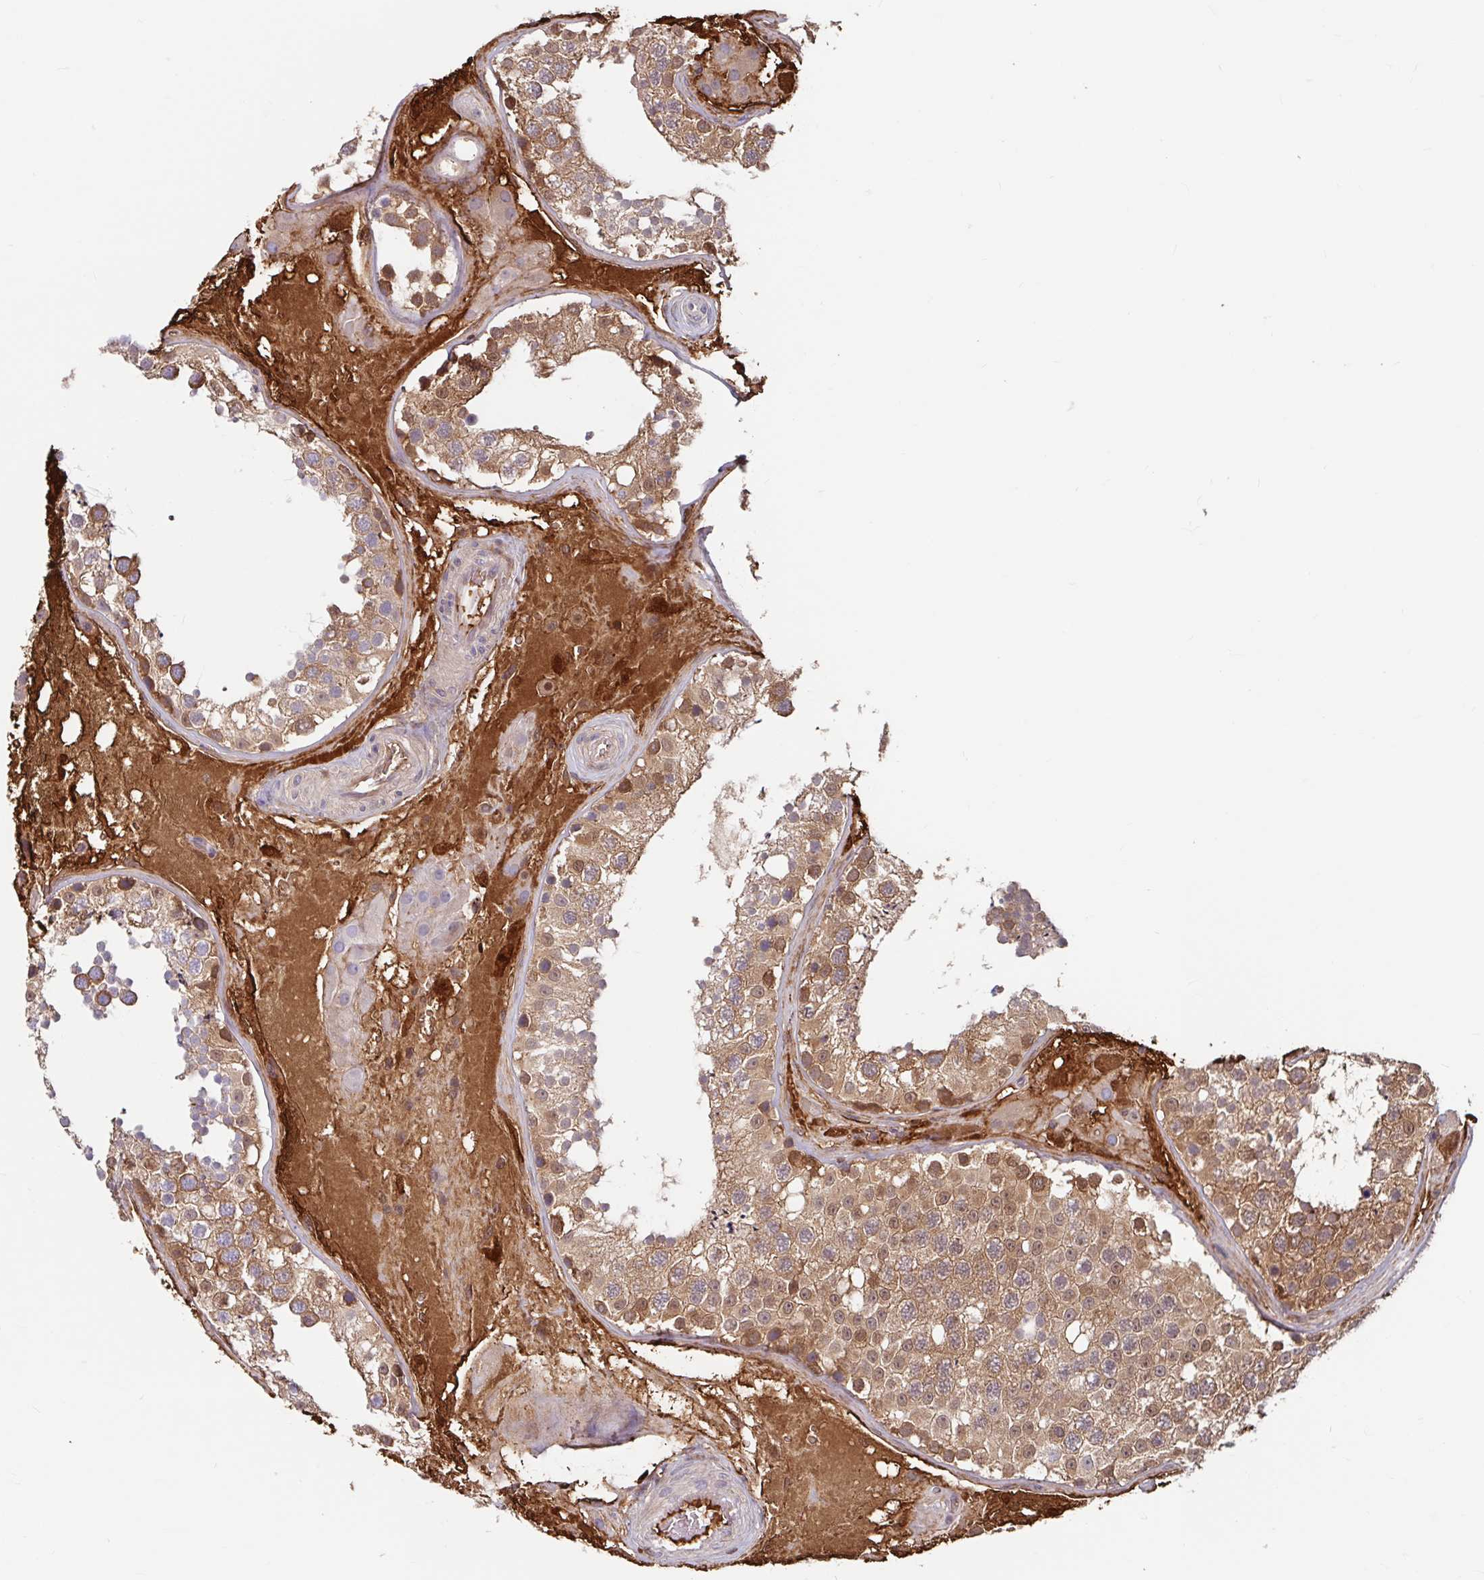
{"staining": {"intensity": "moderate", "quantity": ">75%", "location": "cytoplasmic/membranous"}, "tissue": "testis", "cell_type": "Cells in seminiferous ducts", "image_type": "normal", "snomed": [{"axis": "morphology", "description": "Normal tissue, NOS"}, {"axis": "topography", "description": "Testis"}], "caption": "This image shows immunohistochemistry (IHC) staining of benign testis, with medium moderate cytoplasmic/membranous positivity in about >75% of cells in seminiferous ducts.", "gene": "BLVRA", "patient": {"sex": "male", "age": 26}}